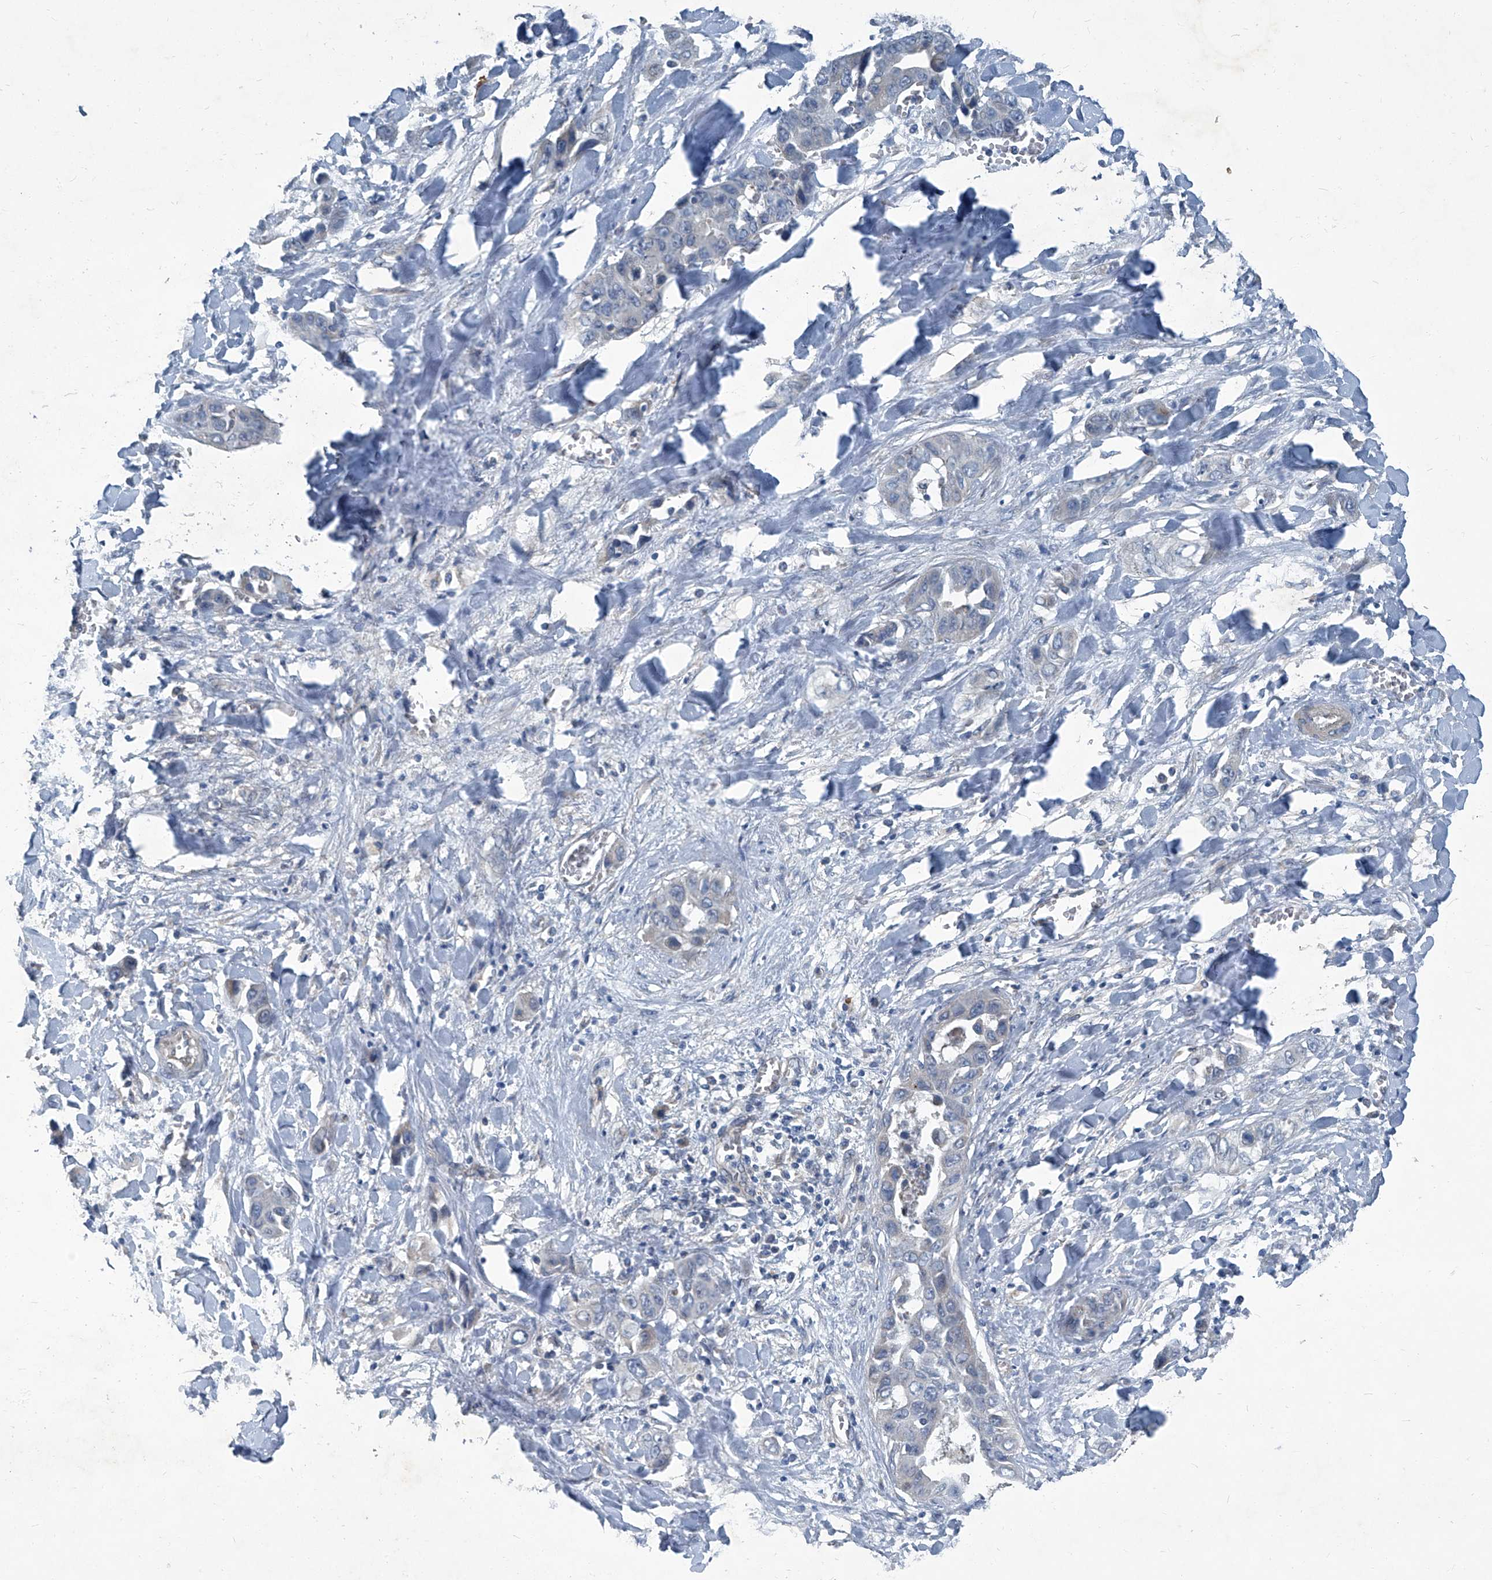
{"staining": {"intensity": "negative", "quantity": "none", "location": "none"}, "tissue": "liver cancer", "cell_type": "Tumor cells", "image_type": "cancer", "snomed": [{"axis": "morphology", "description": "Cholangiocarcinoma"}, {"axis": "topography", "description": "Liver"}], "caption": "Protein analysis of cholangiocarcinoma (liver) demonstrates no significant expression in tumor cells.", "gene": "SLC26A11", "patient": {"sex": "female", "age": 52}}